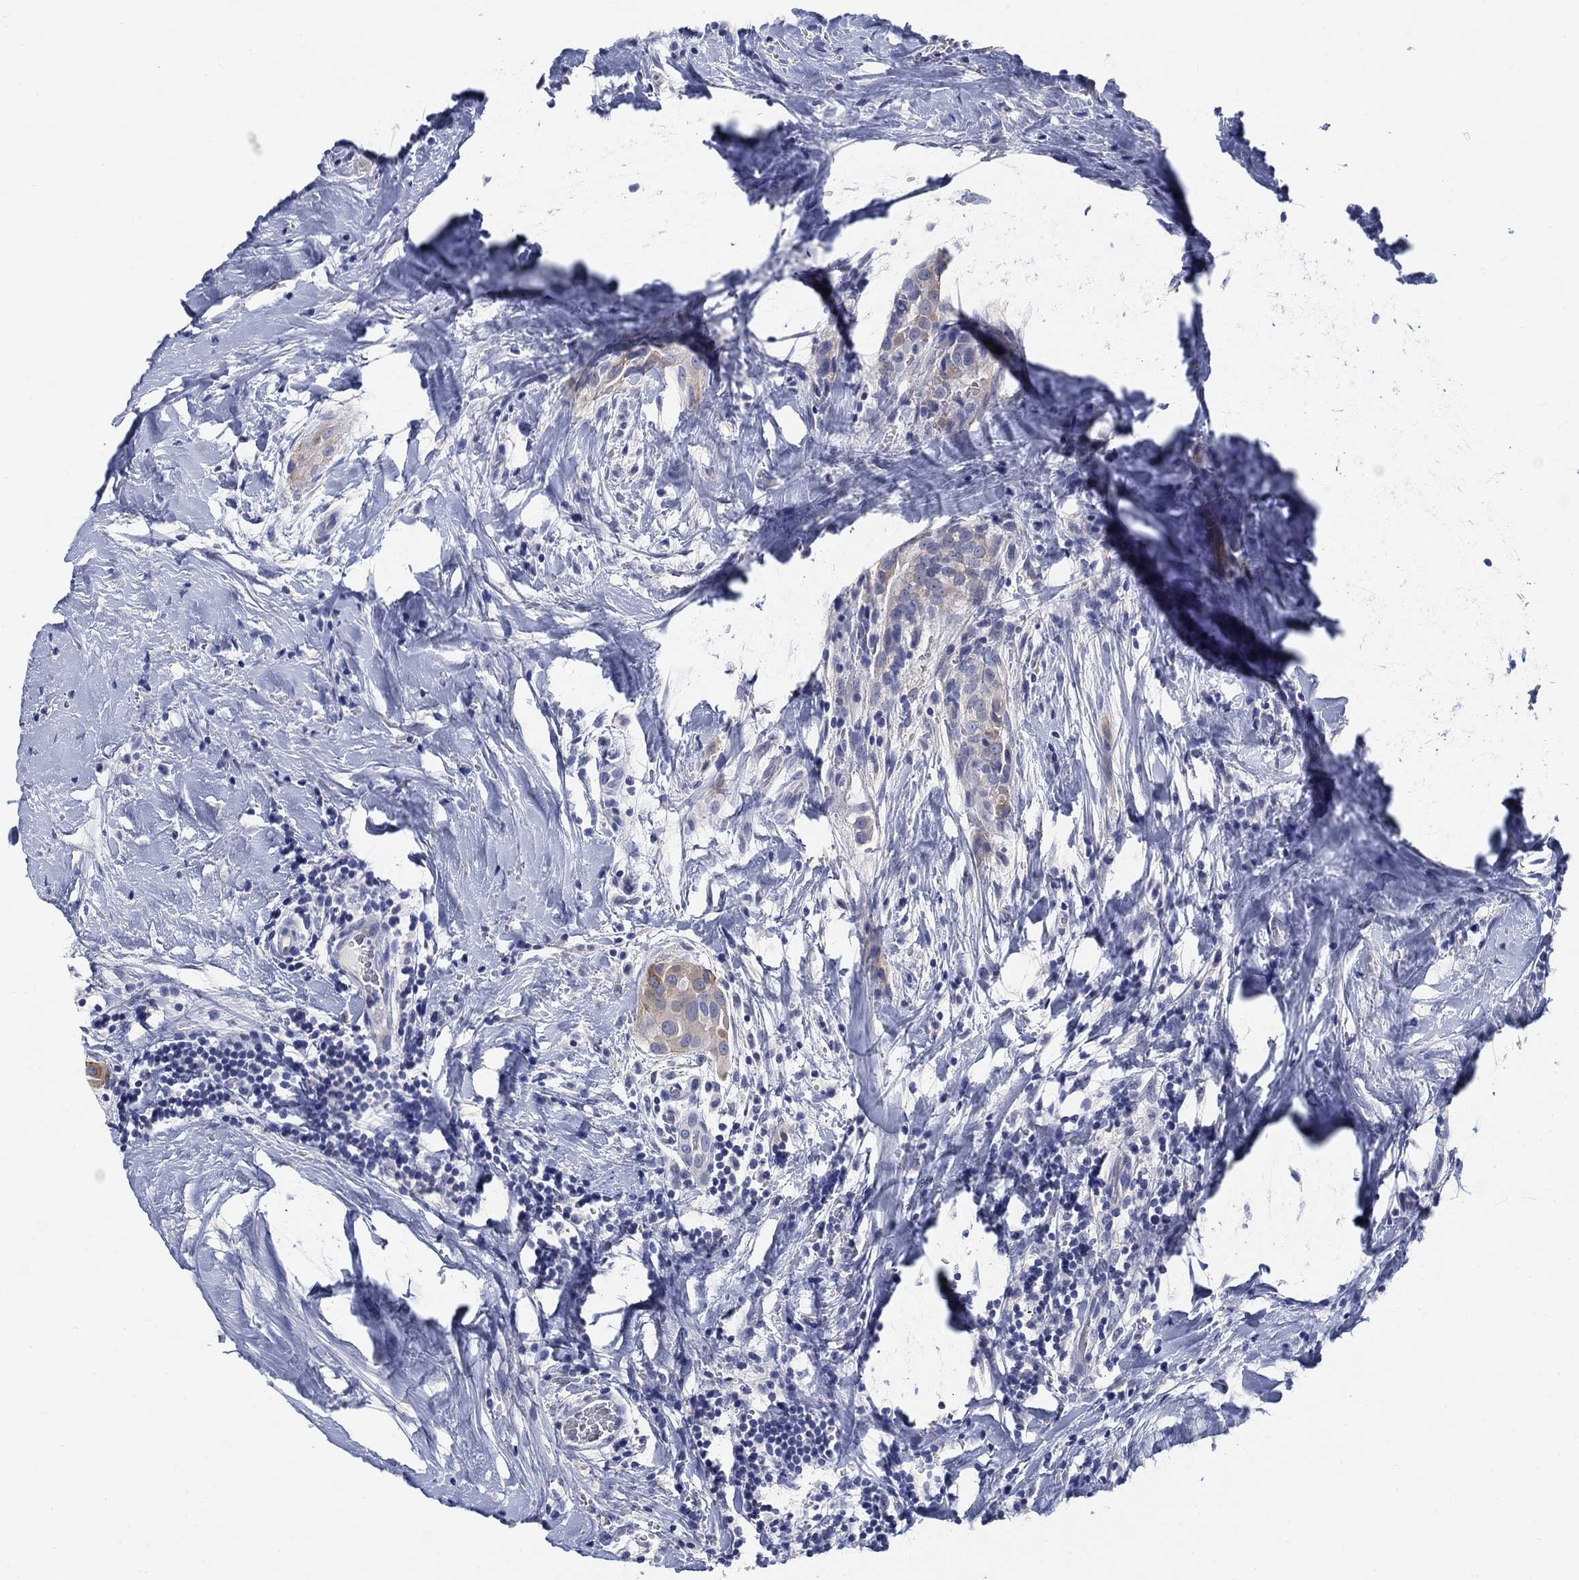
{"staining": {"intensity": "weak", "quantity": "25%-75%", "location": "cytoplasmic/membranous"}, "tissue": "thyroid cancer", "cell_type": "Tumor cells", "image_type": "cancer", "snomed": [{"axis": "morphology", "description": "Papillary adenocarcinoma, NOS"}, {"axis": "topography", "description": "Thyroid gland"}], "caption": "This micrograph shows immunohistochemistry (IHC) staining of human thyroid cancer, with low weak cytoplasmic/membranous expression in approximately 25%-75% of tumor cells.", "gene": "CLUL1", "patient": {"sex": "male", "age": 61}}